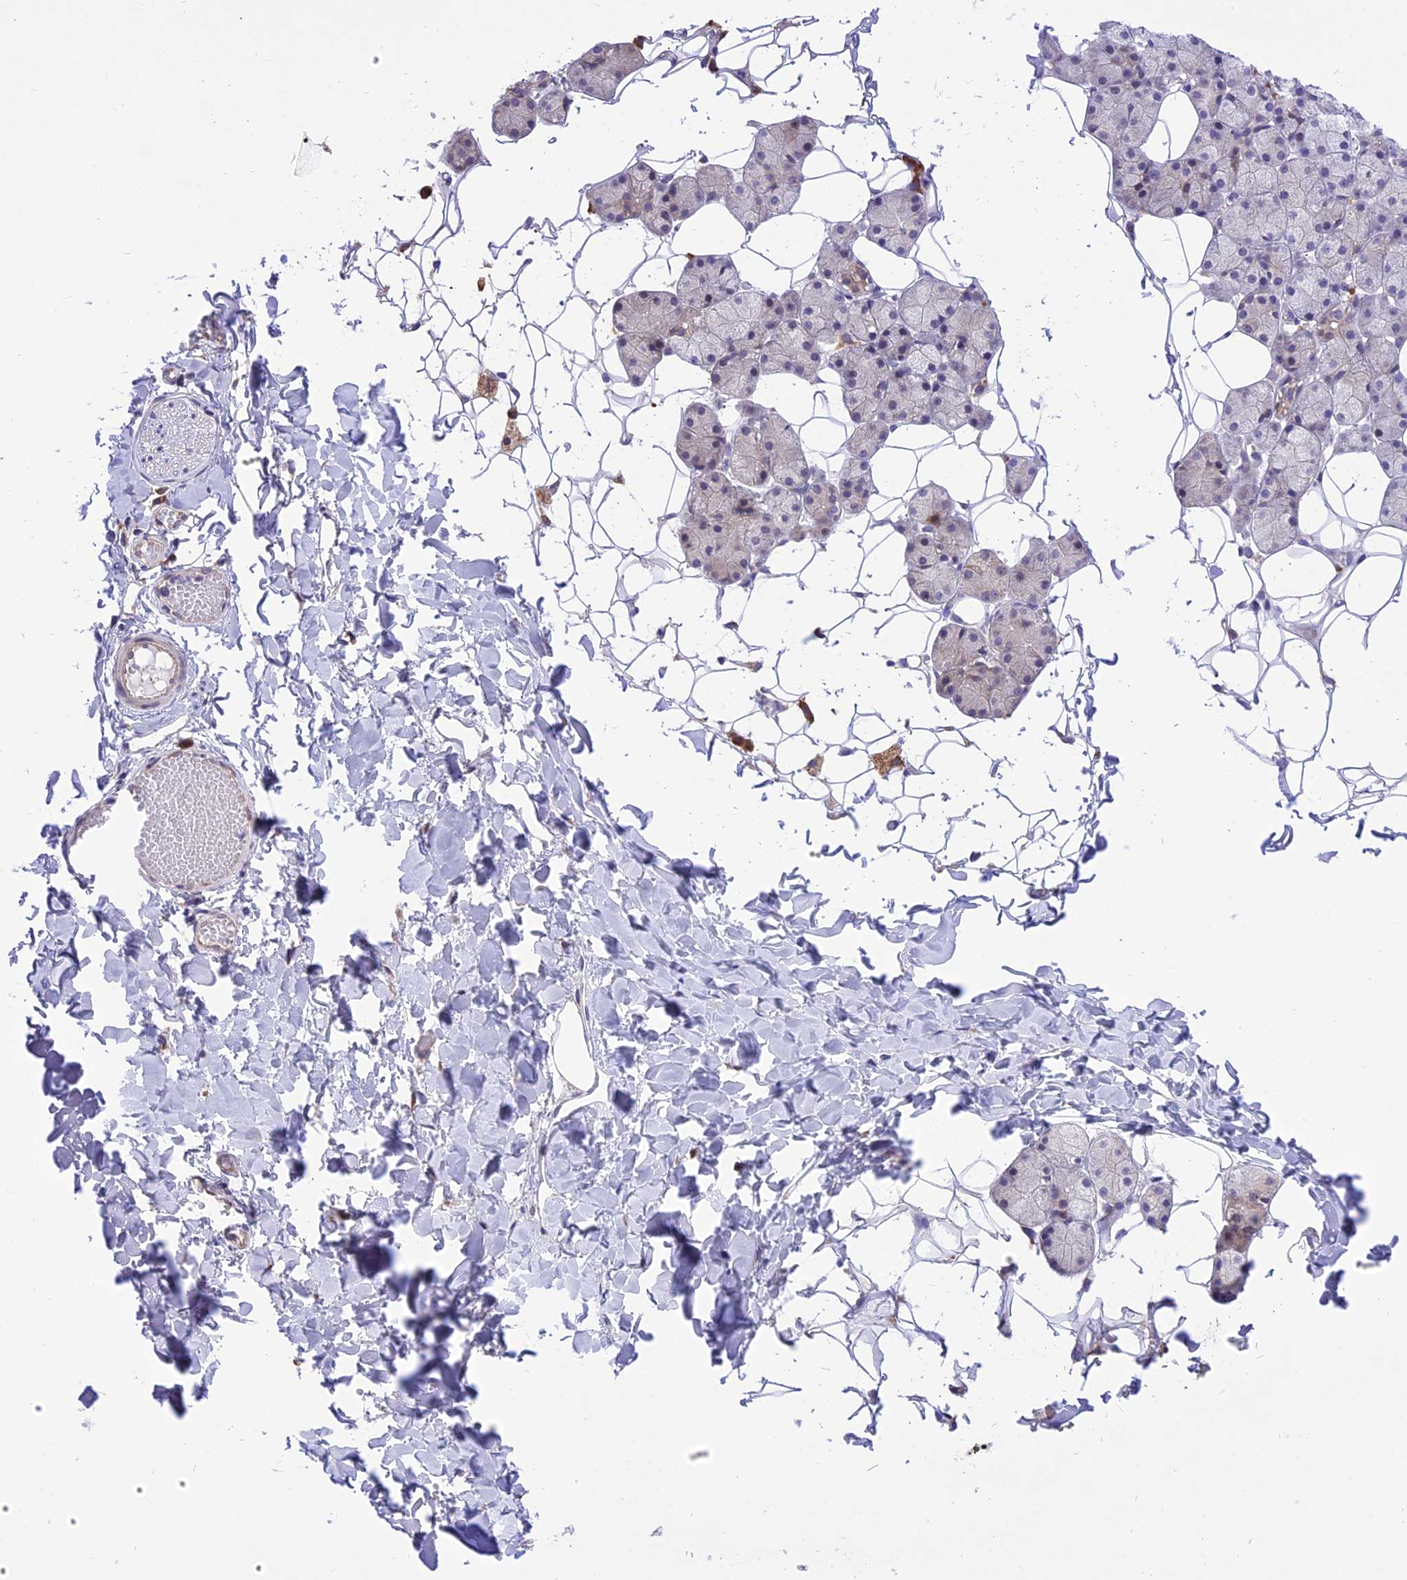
{"staining": {"intensity": "moderate", "quantity": "<25%", "location": "cytoplasmic/membranous"}, "tissue": "salivary gland", "cell_type": "Glandular cells", "image_type": "normal", "snomed": [{"axis": "morphology", "description": "Normal tissue, NOS"}, {"axis": "topography", "description": "Salivary gland"}], "caption": "High-magnification brightfield microscopy of benign salivary gland stained with DAB (3,3'-diaminobenzidine) (brown) and counterstained with hematoxylin (blue). glandular cells exhibit moderate cytoplasmic/membranous positivity is identified in approximately<25% of cells.", "gene": "ARMCX6", "patient": {"sex": "female", "age": 33}}